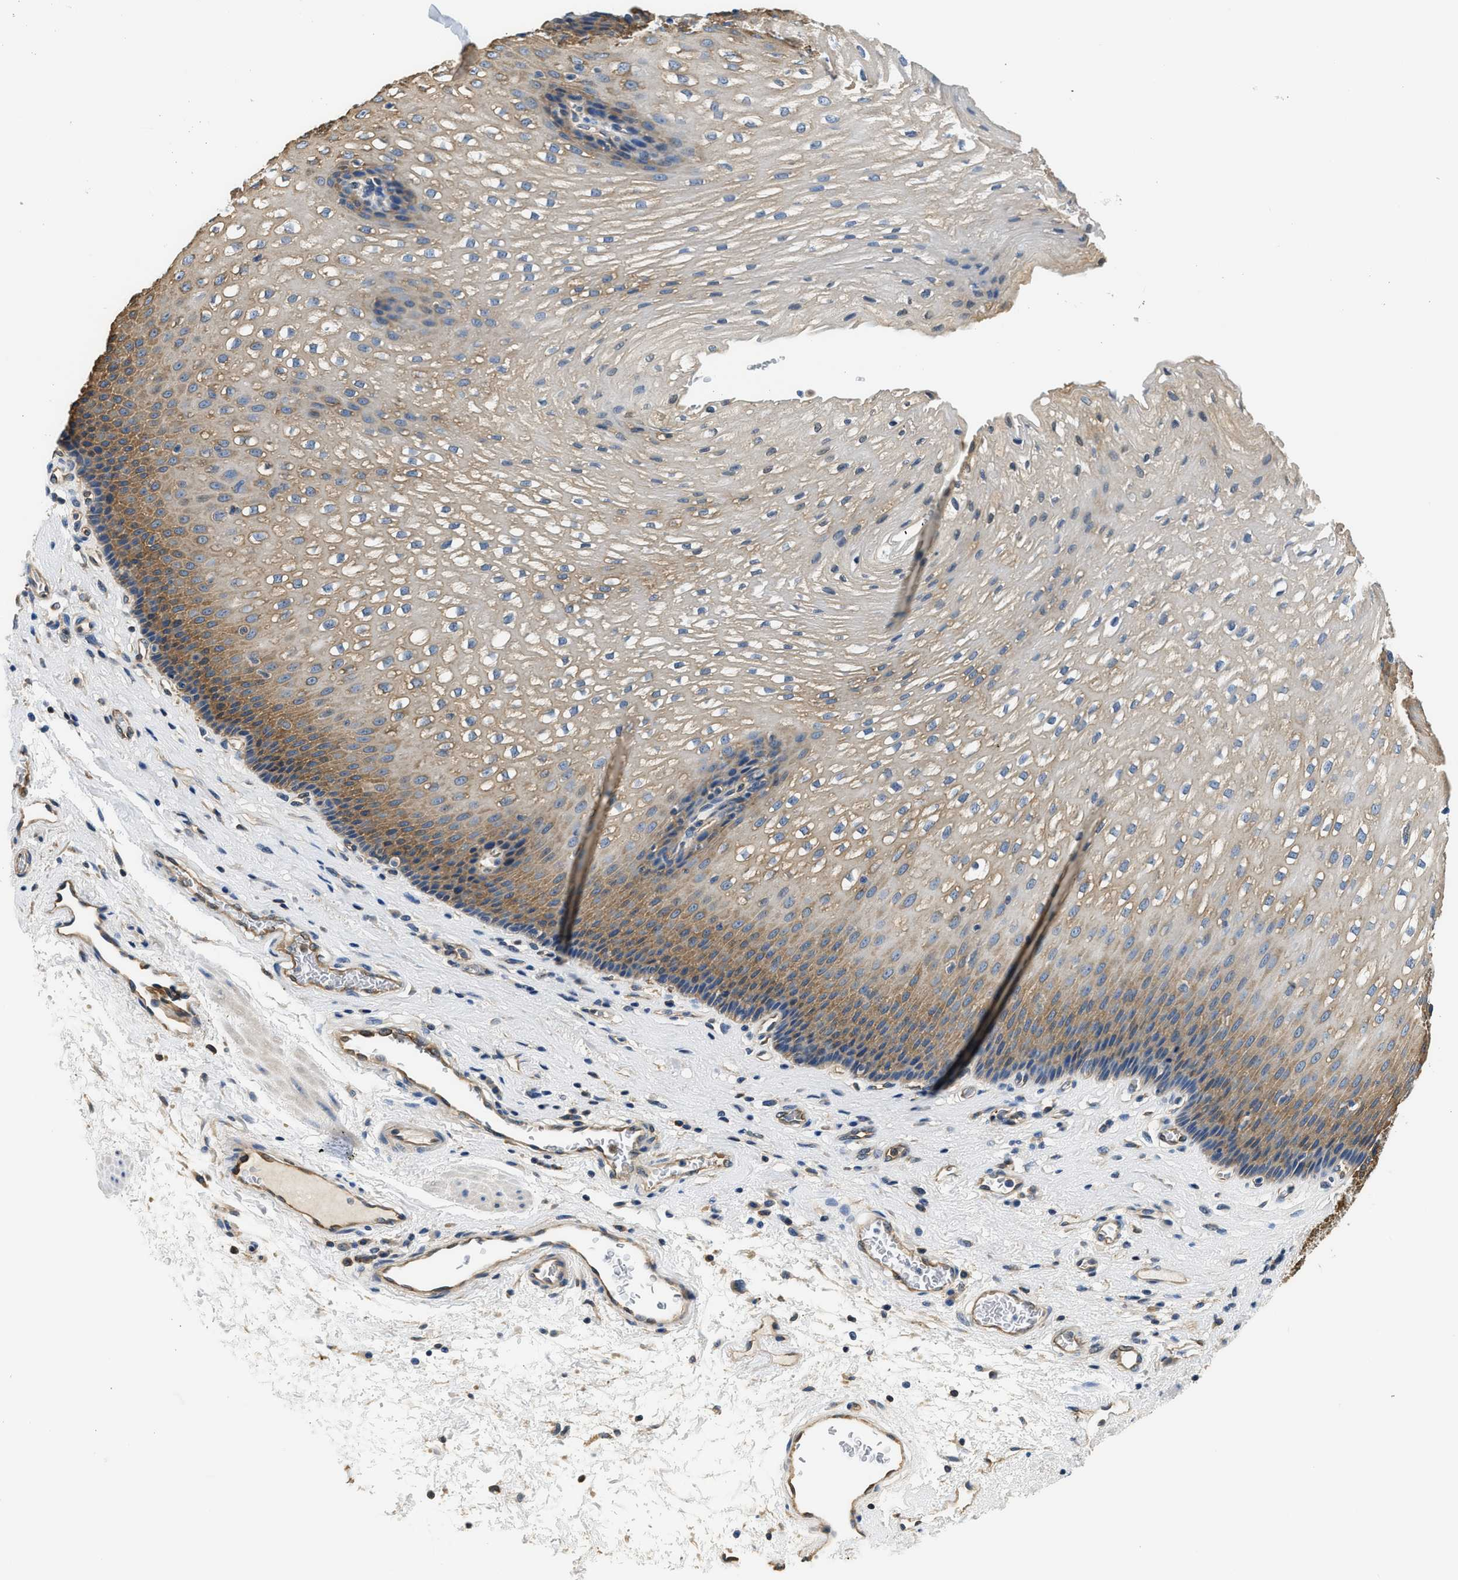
{"staining": {"intensity": "moderate", "quantity": "25%-75%", "location": "cytoplasmic/membranous"}, "tissue": "esophagus", "cell_type": "Squamous epithelial cells", "image_type": "normal", "snomed": [{"axis": "morphology", "description": "Normal tissue, NOS"}, {"axis": "topography", "description": "Esophagus"}], "caption": "Moderate cytoplasmic/membranous expression for a protein is present in about 25%-75% of squamous epithelial cells of normal esophagus using immunohistochemistry.", "gene": "PPP2R1B", "patient": {"sex": "male", "age": 48}}